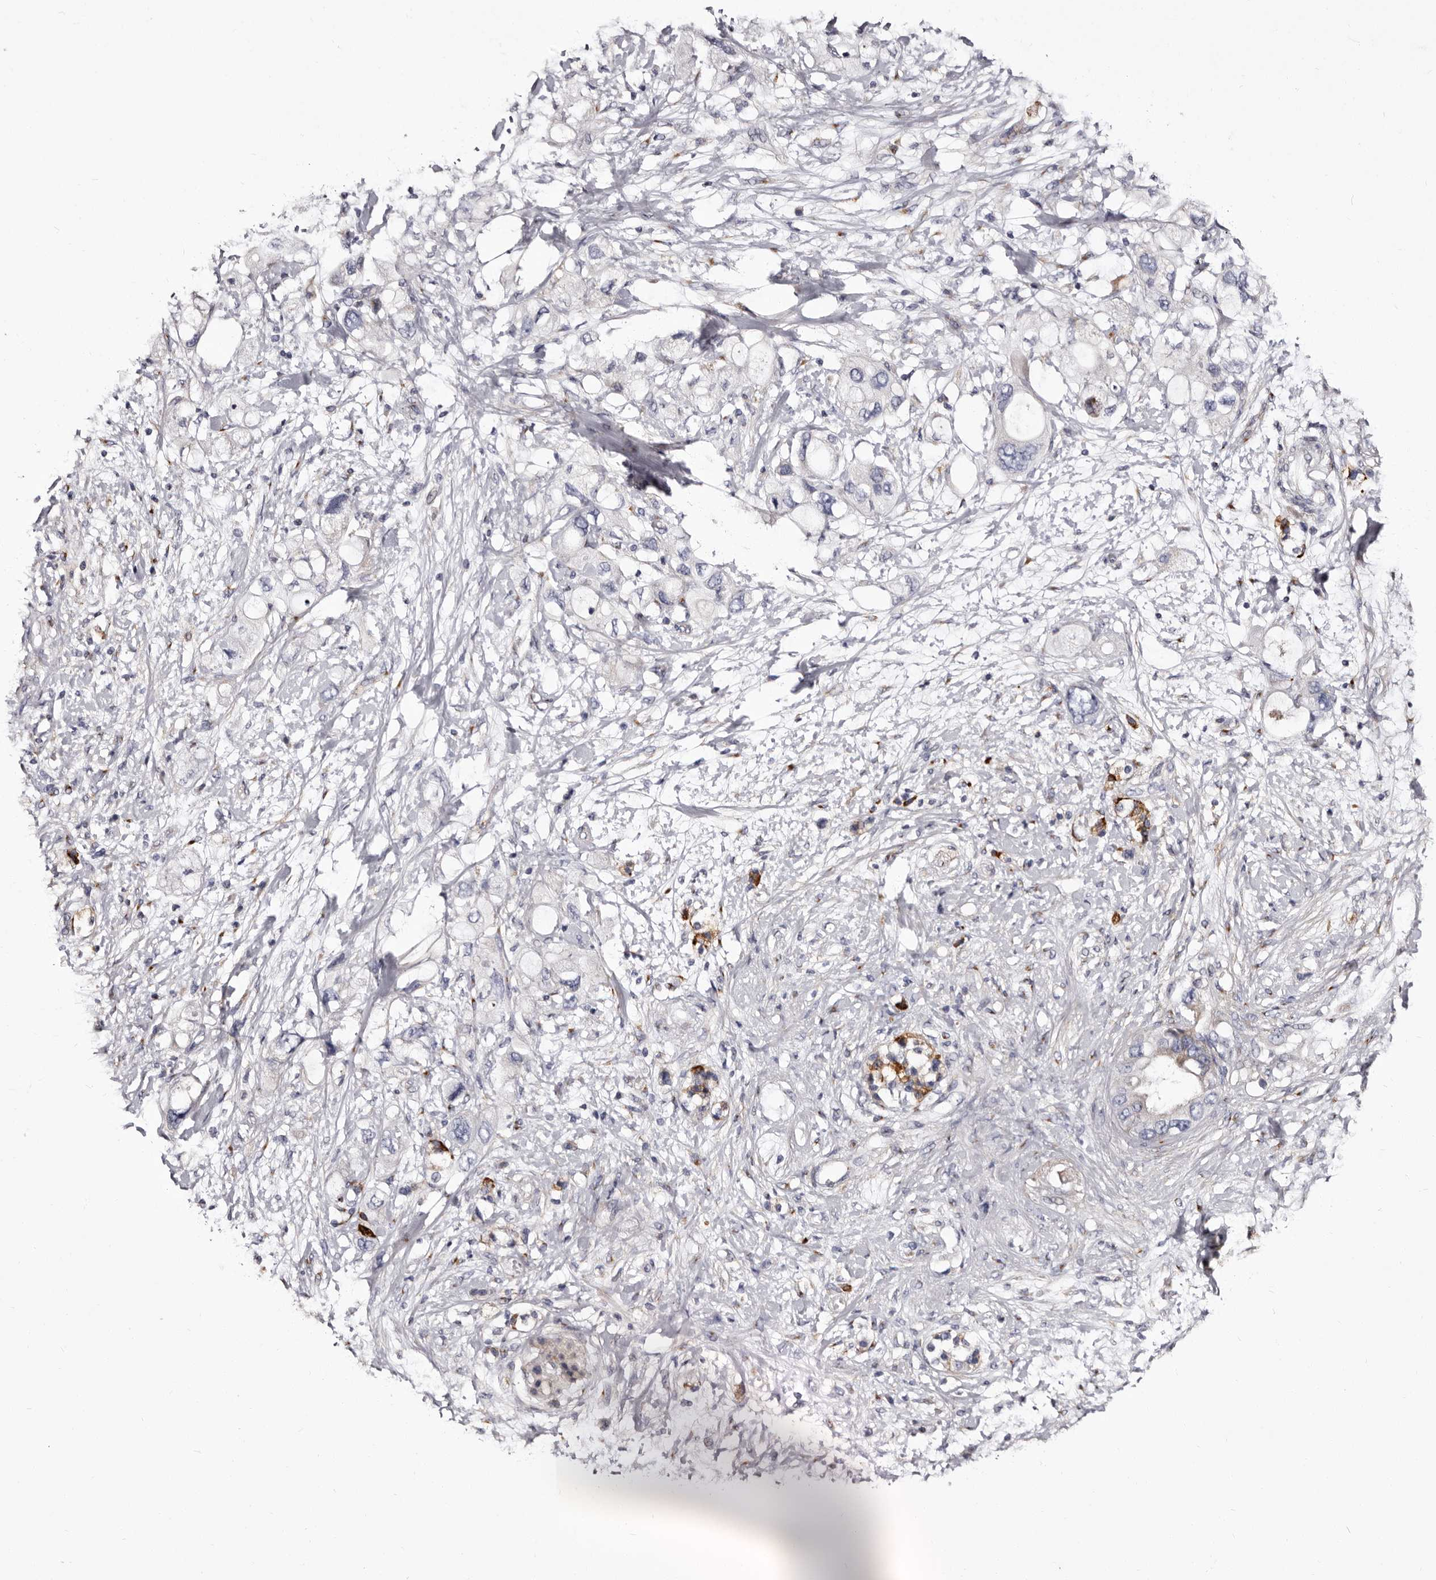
{"staining": {"intensity": "negative", "quantity": "none", "location": "none"}, "tissue": "pancreatic cancer", "cell_type": "Tumor cells", "image_type": "cancer", "snomed": [{"axis": "morphology", "description": "Adenocarcinoma, NOS"}, {"axis": "topography", "description": "Pancreas"}], "caption": "A histopathology image of pancreatic adenocarcinoma stained for a protein exhibits no brown staining in tumor cells.", "gene": "AUNIP", "patient": {"sex": "female", "age": 56}}